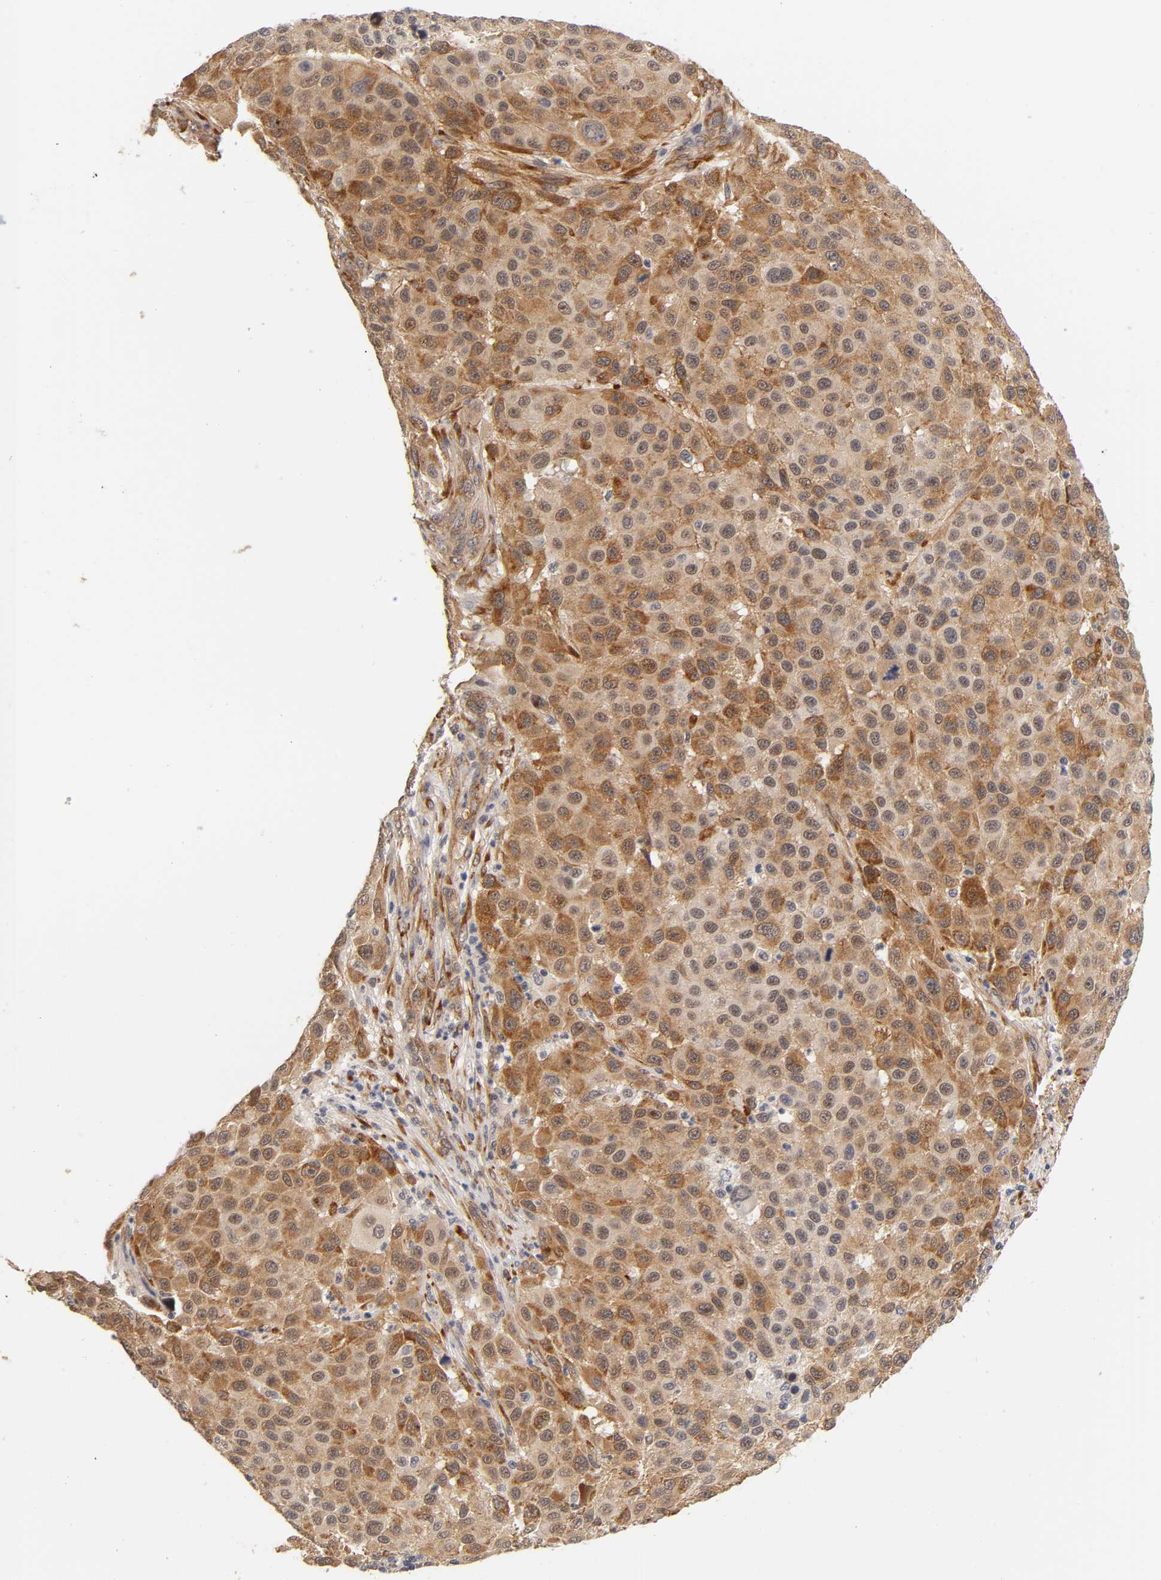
{"staining": {"intensity": "moderate", "quantity": ">75%", "location": "cytoplasmic/membranous"}, "tissue": "melanoma", "cell_type": "Tumor cells", "image_type": "cancer", "snomed": [{"axis": "morphology", "description": "Malignant melanoma, Metastatic site"}, {"axis": "topography", "description": "Lymph node"}], "caption": "Melanoma stained for a protein exhibits moderate cytoplasmic/membranous positivity in tumor cells. Ihc stains the protein in brown and the nuclei are stained blue.", "gene": "LAMB1", "patient": {"sex": "male", "age": 61}}